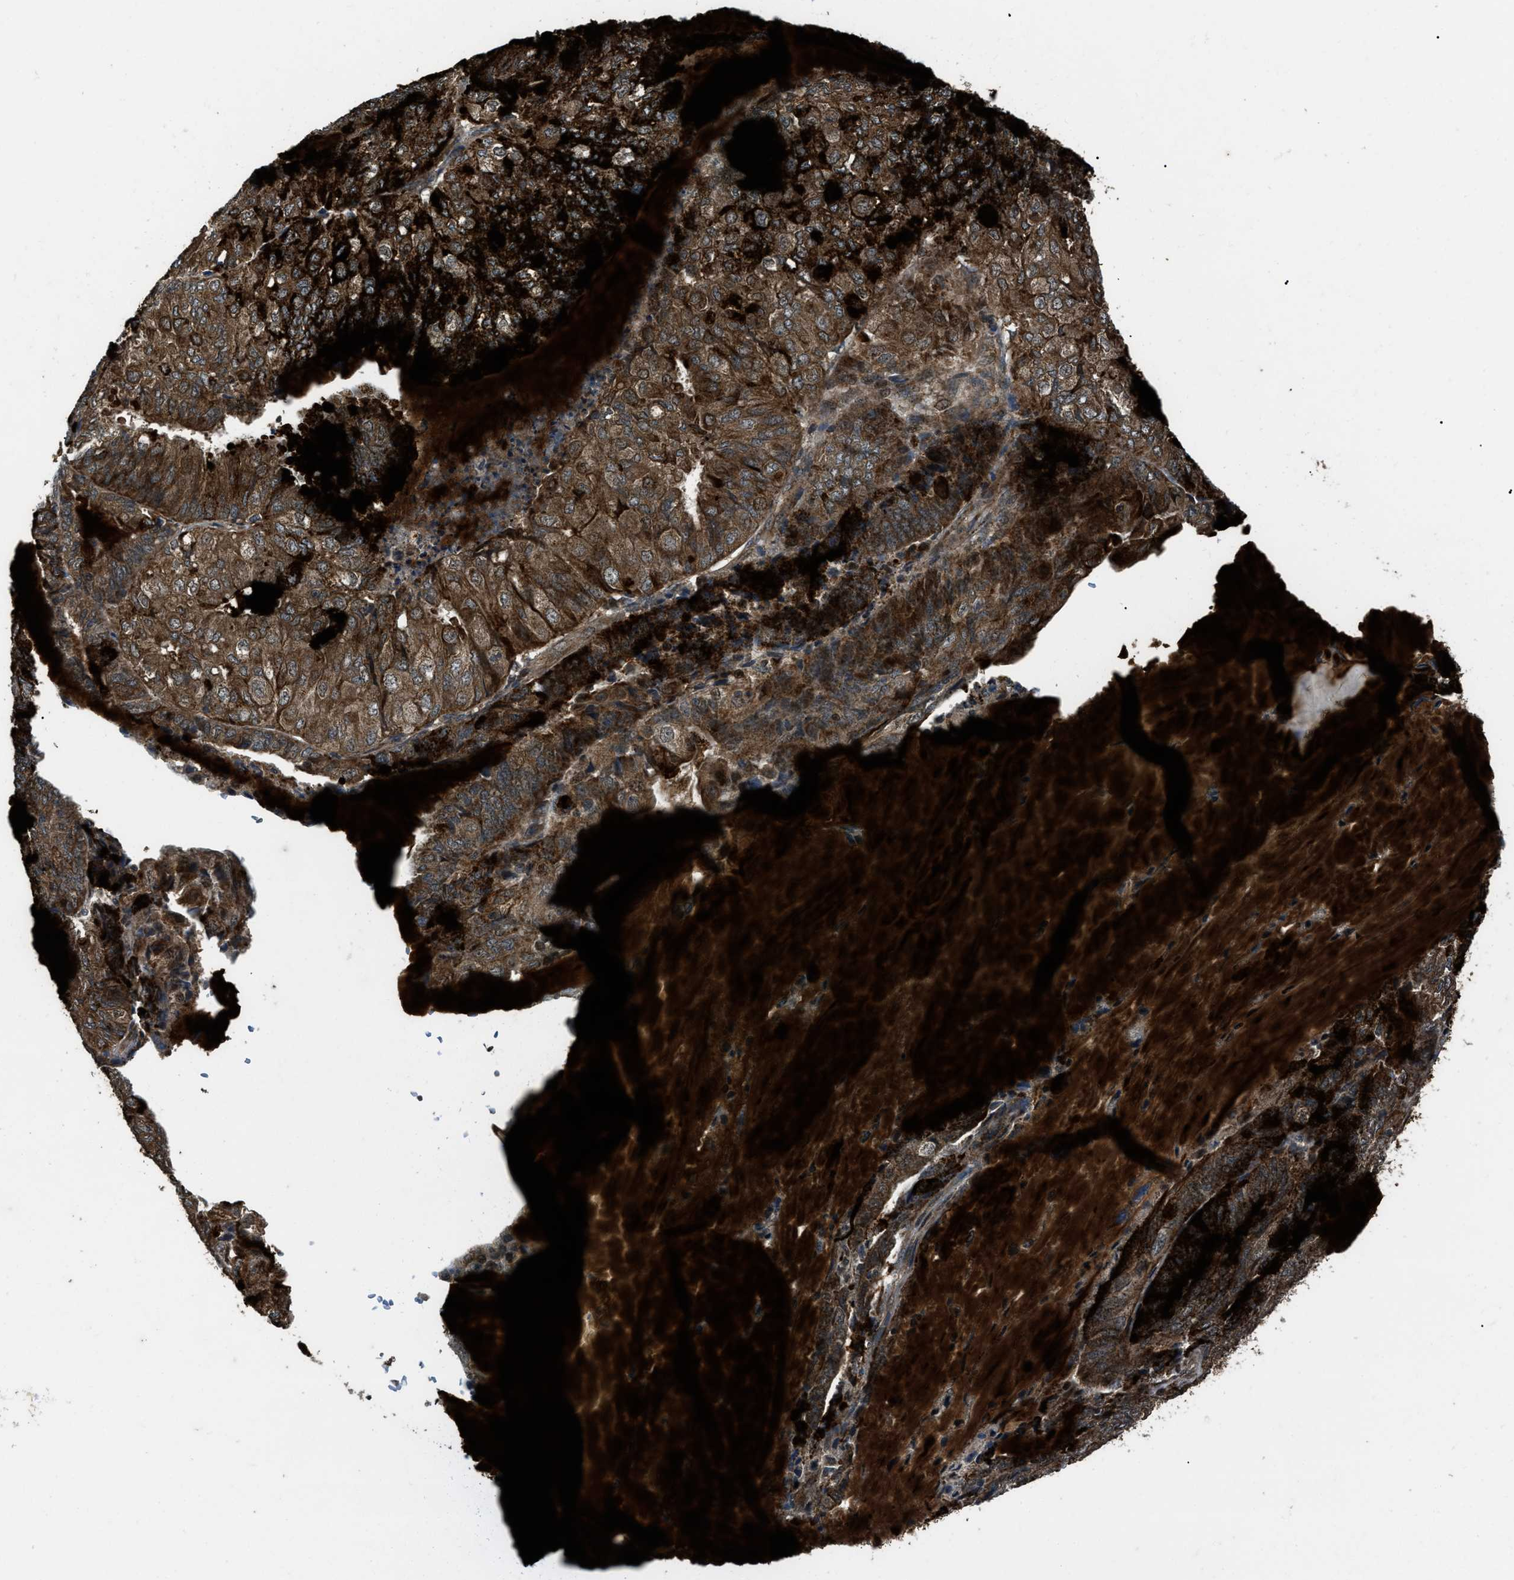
{"staining": {"intensity": "strong", "quantity": ">75%", "location": "cytoplasmic/membranous"}, "tissue": "endometrial cancer", "cell_type": "Tumor cells", "image_type": "cancer", "snomed": [{"axis": "morphology", "description": "Adenocarcinoma, NOS"}, {"axis": "topography", "description": "Endometrium"}], "caption": "Endometrial cancer tissue shows strong cytoplasmic/membranous positivity in approximately >75% of tumor cells", "gene": "IRAK4", "patient": {"sex": "female", "age": 81}}